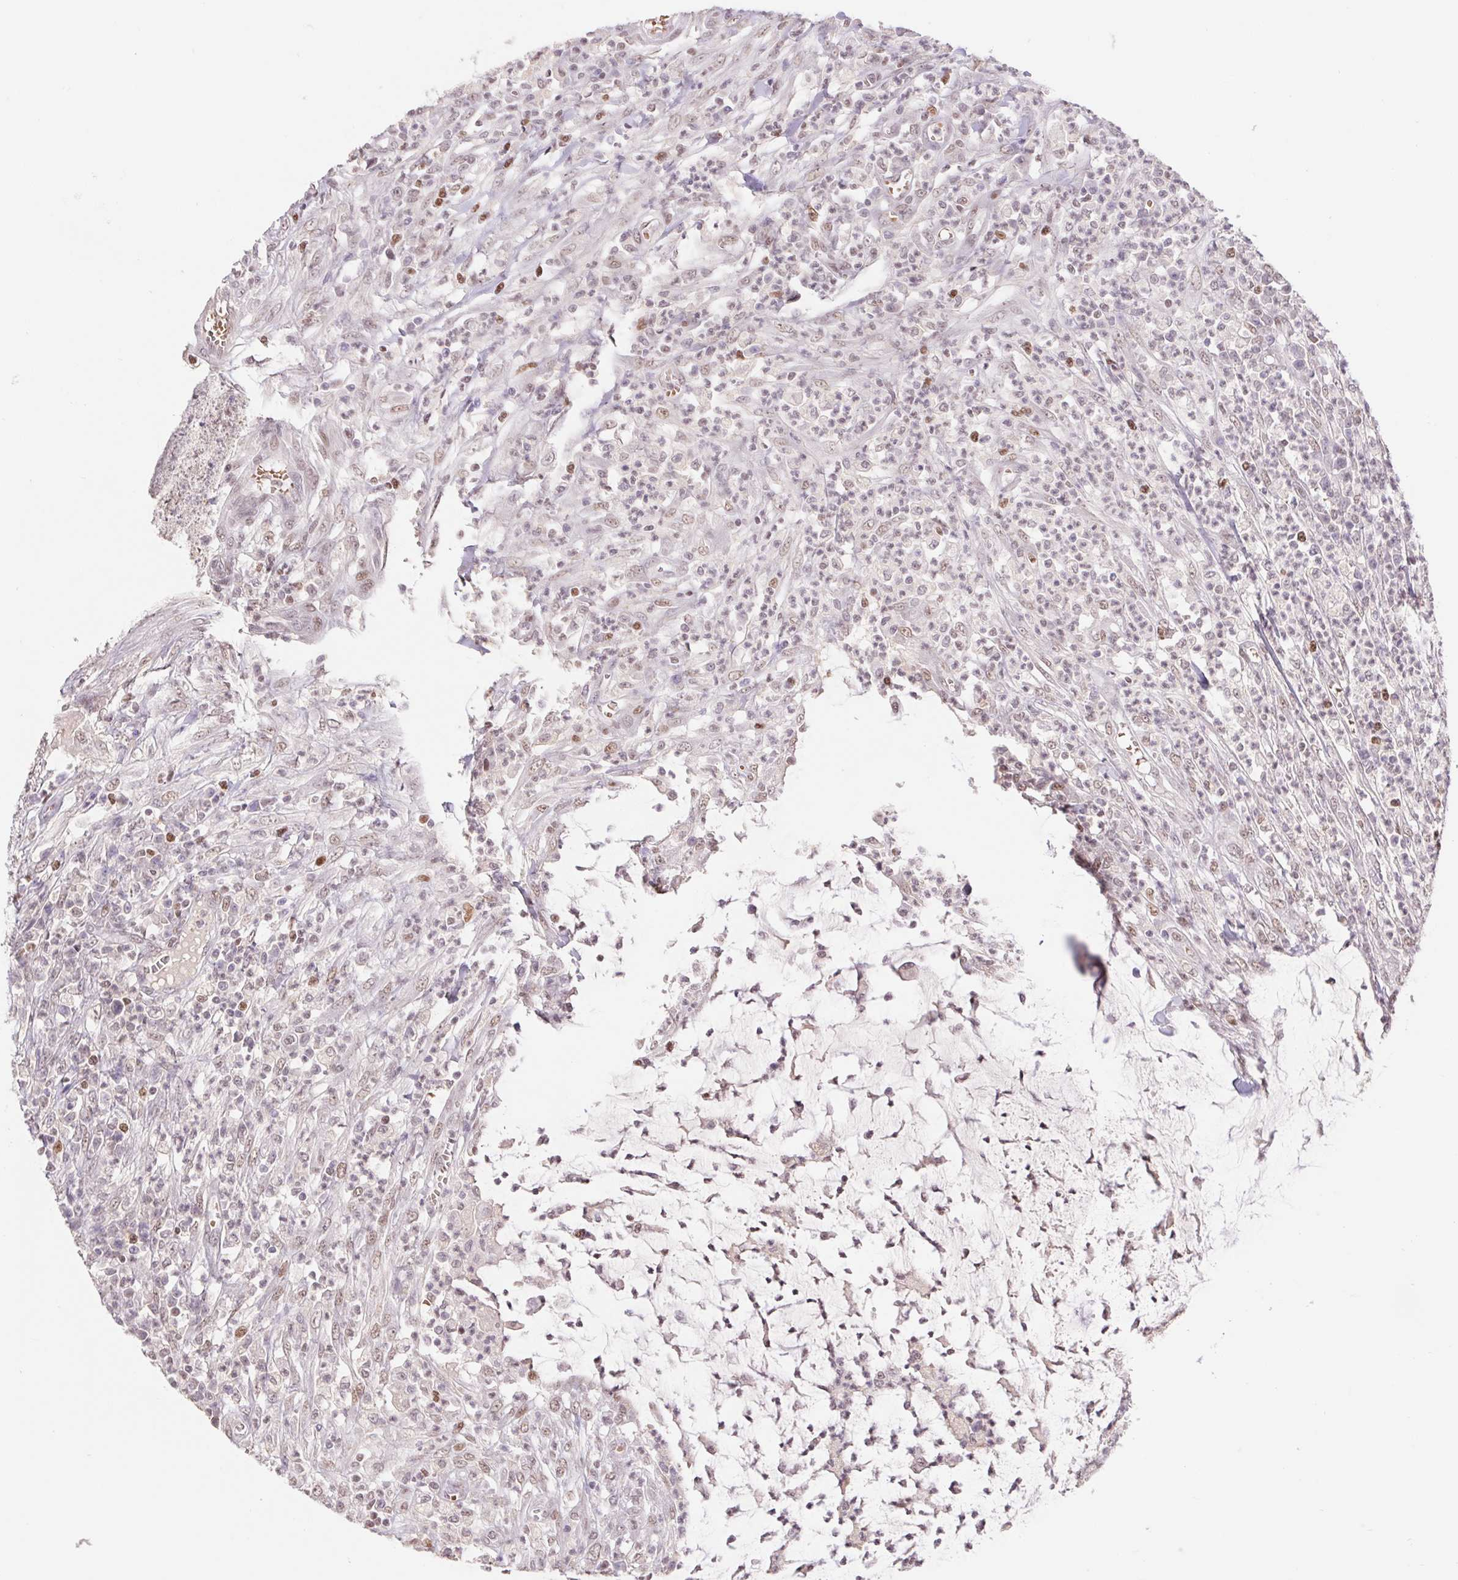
{"staining": {"intensity": "weak", "quantity": ">75%", "location": "nuclear"}, "tissue": "colorectal cancer", "cell_type": "Tumor cells", "image_type": "cancer", "snomed": [{"axis": "morphology", "description": "Adenocarcinoma, NOS"}, {"axis": "topography", "description": "Colon"}], "caption": "IHC (DAB (3,3'-diaminobenzidine)) staining of colorectal cancer reveals weak nuclear protein staining in approximately >75% of tumor cells. (Brightfield microscopy of DAB IHC at high magnification).", "gene": "TRERF1", "patient": {"sex": "male", "age": 65}}